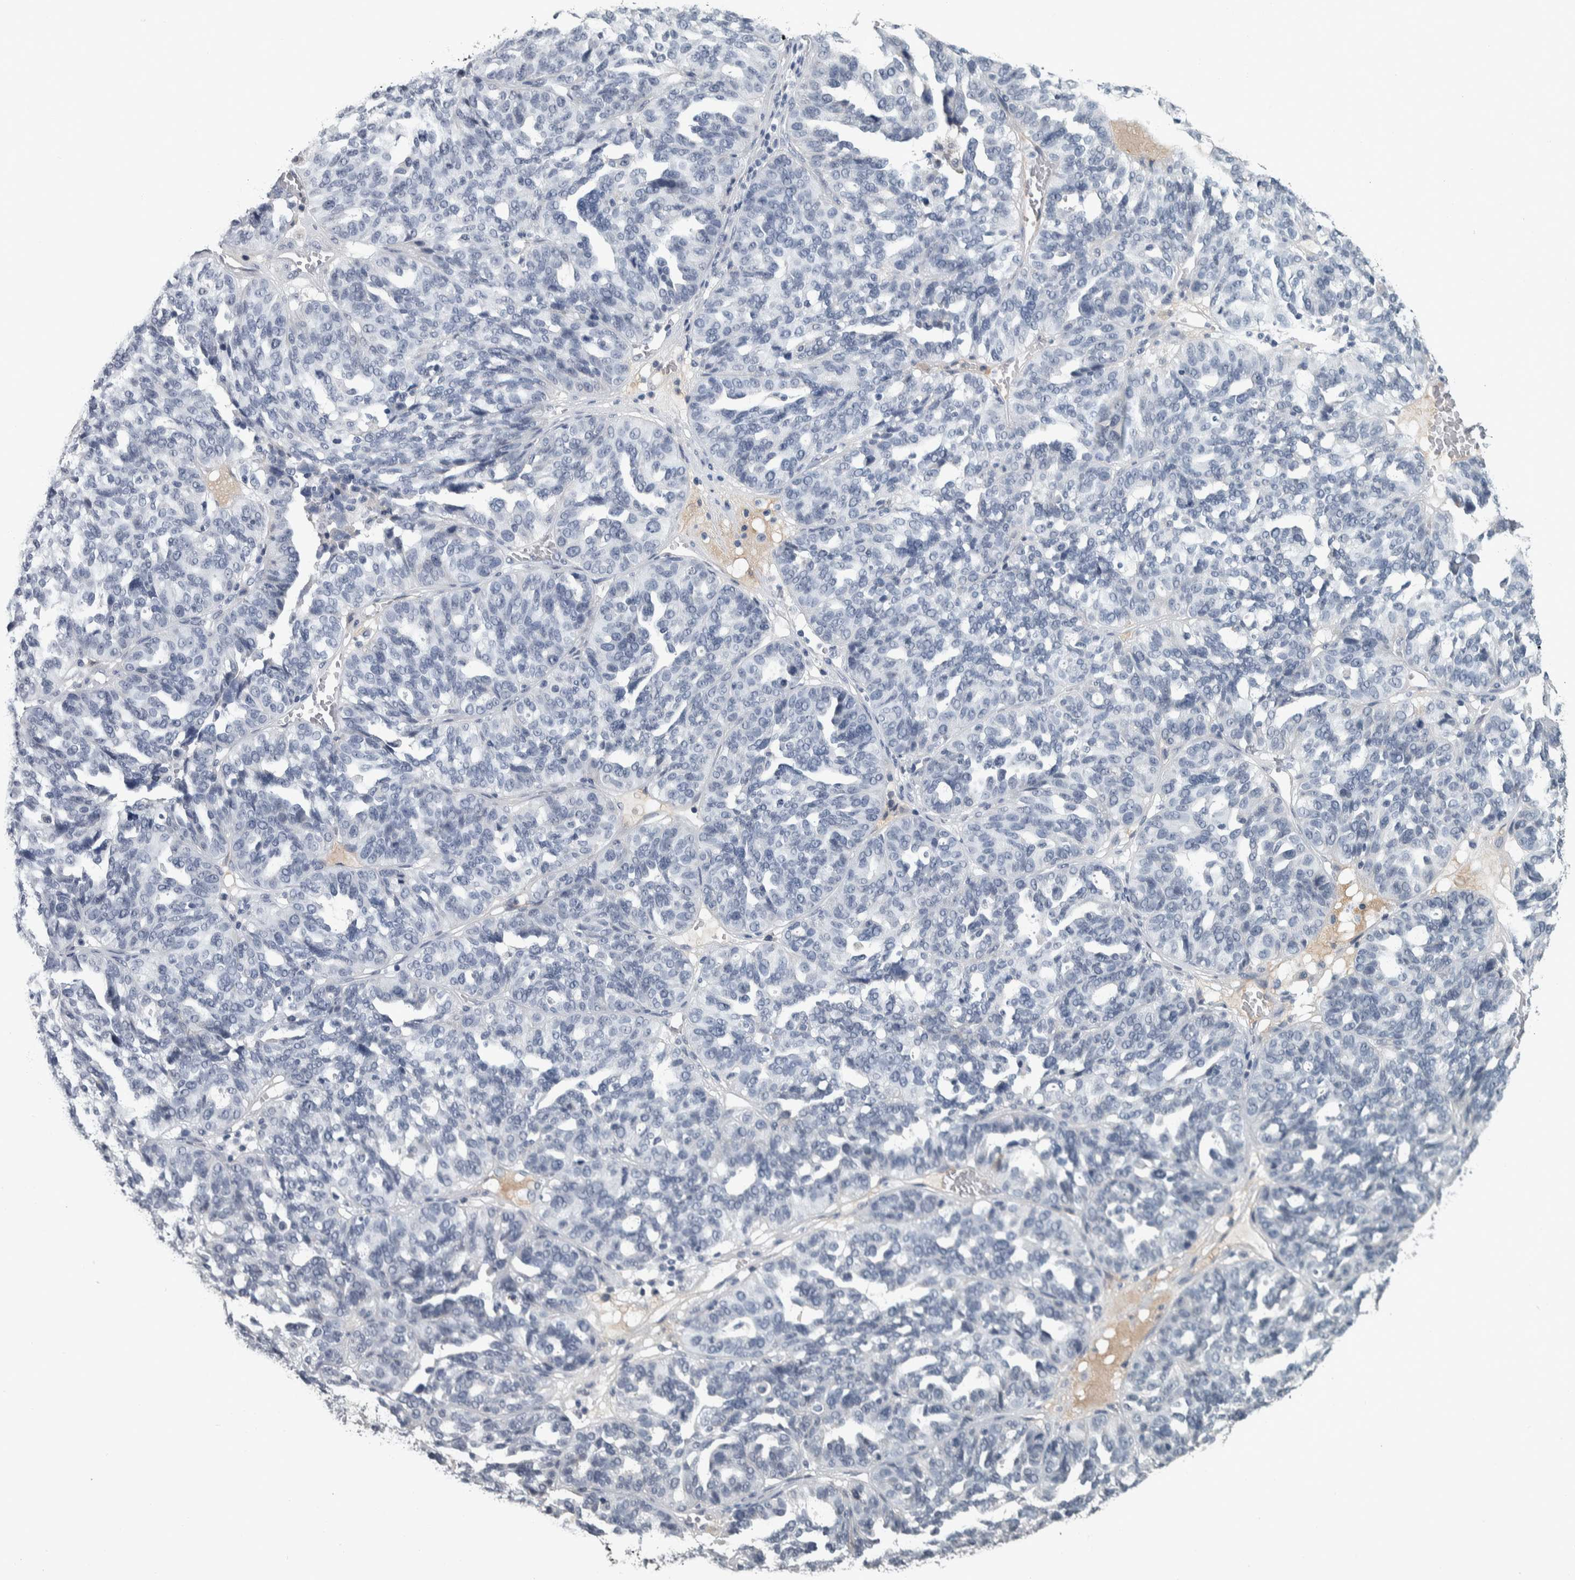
{"staining": {"intensity": "negative", "quantity": "none", "location": "none"}, "tissue": "ovarian cancer", "cell_type": "Tumor cells", "image_type": "cancer", "snomed": [{"axis": "morphology", "description": "Cystadenocarcinoma, serous, NOS"}, {"axis": "topography", "description": "Ovary"}], "caption": "DAB immunohistochemical staining of human ovarian cancer (serous cystadenocarcinoma) reveals no significant staining in tumor cells. The staining was performed using DAB (3,3'-diaminobenzidine) to visualize the protein expression in brown, while the nuclei were stained in blue with hematoxylin (Magnification: 20x).", "gene": "CAVIN4", "patient": {"sex": "female", "age": 59}}